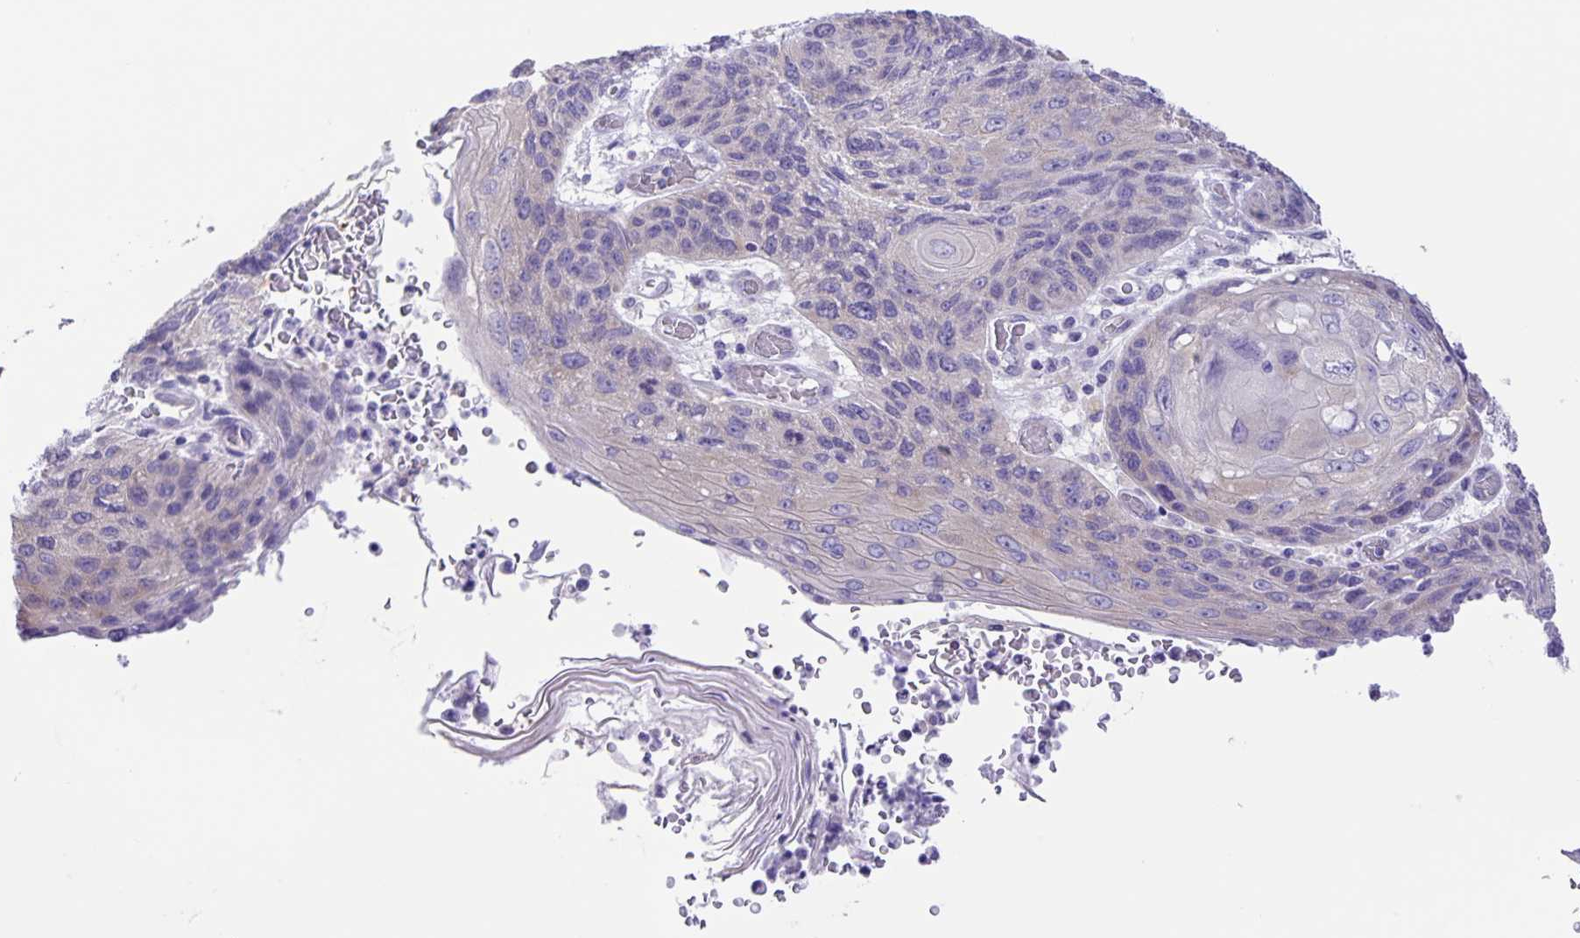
{"staining": {"intensity": "negative", "quantity": "none", "location": "none"}, "tissue": "lung cancer", "cell_type": "Tumor cells", "image_type": "cancer", "snomed": [{"axis": "morphology", "description": "Squamous cell carcinoma, NOS"}, {"axis": "morphology", "description": "Squamous cell carcinoma, metastatic, NOS"}, {"axis": "topography", "description": "Lymph node"}, {"axis": "topography", "description": "Lung"}], "caption": "Protein analysis of lung squamous cell carcinoma displays no significant expression in tumor cells.", "gene": "CAPSL", "patient": {"sex": "male", "age": 41}}